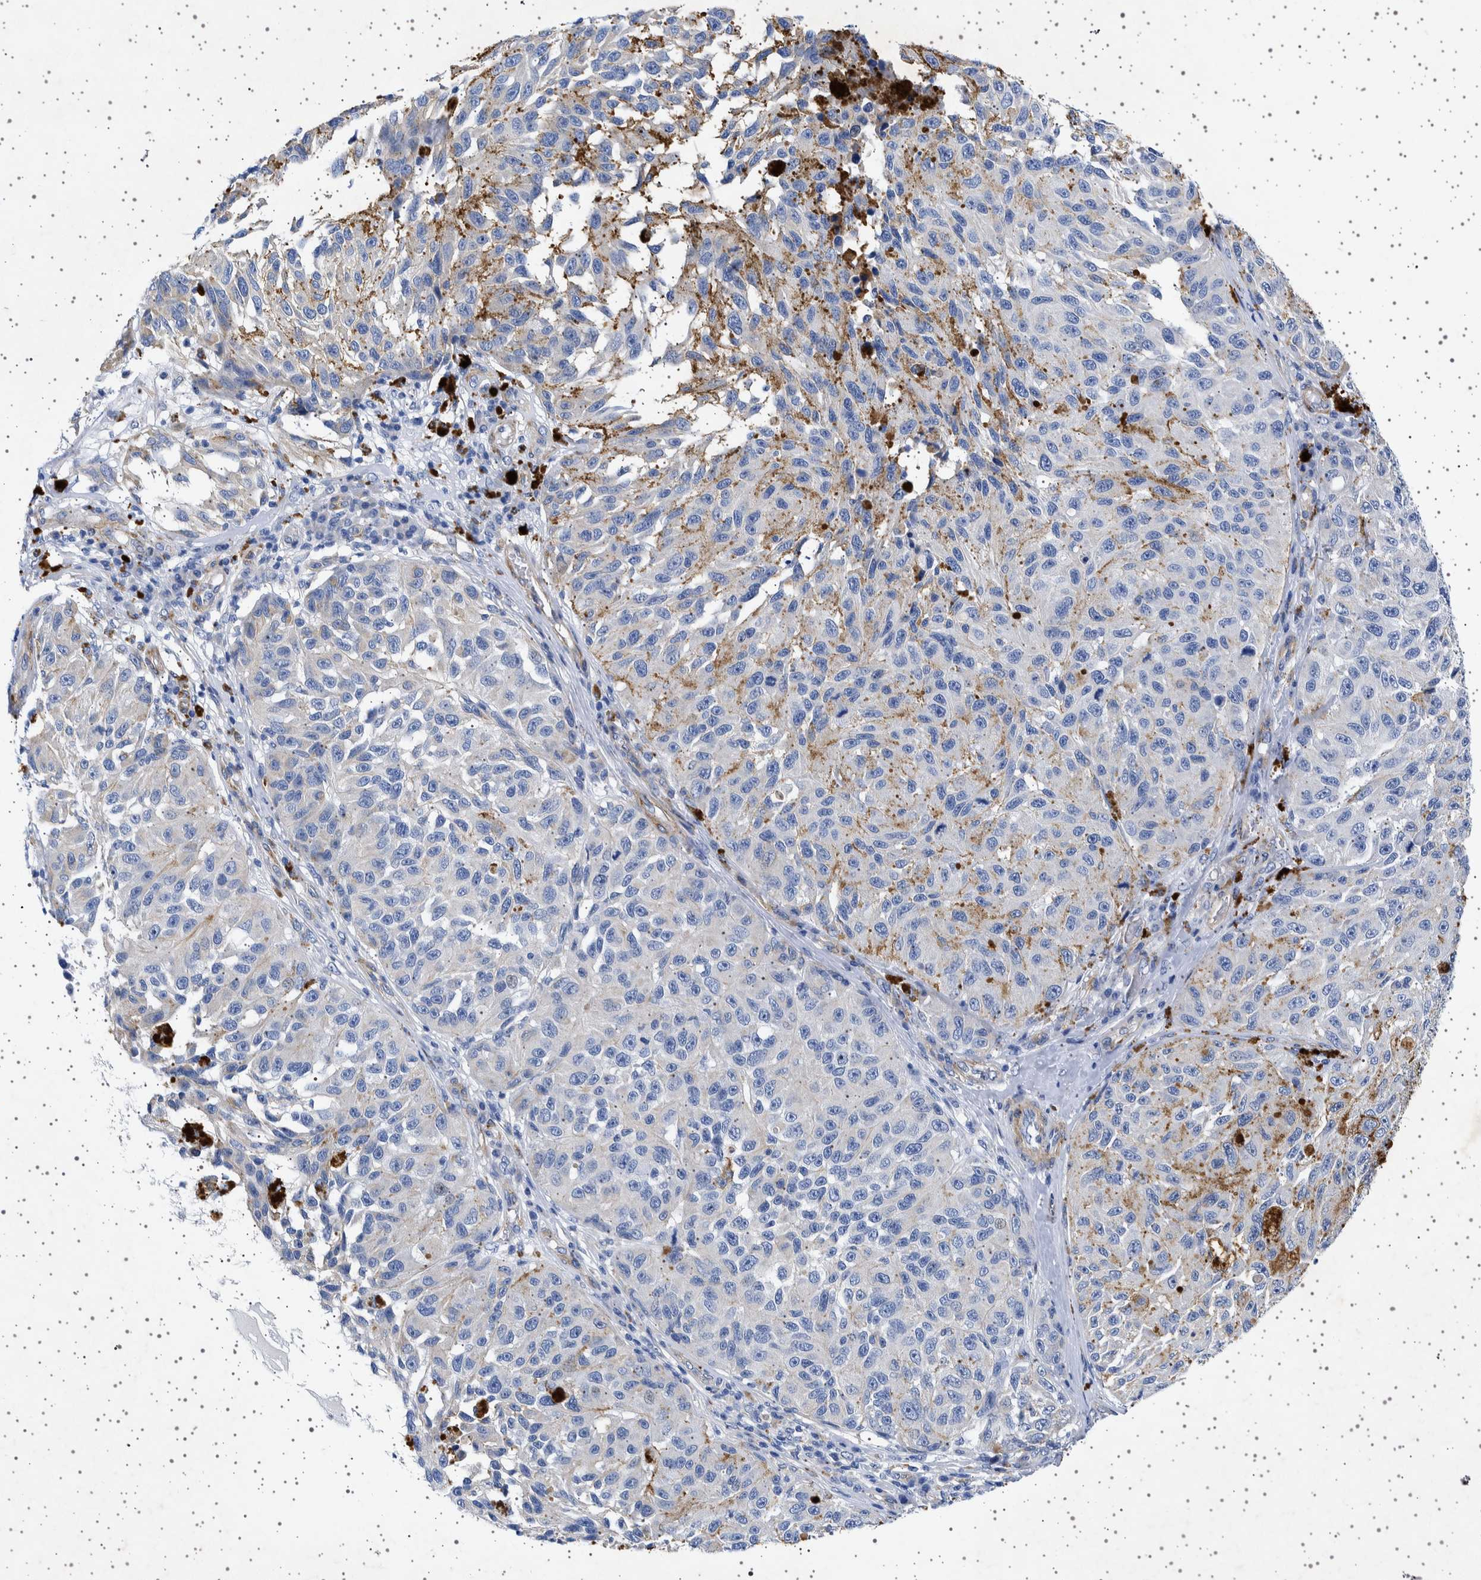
{"staining": {"intensity": "negative", "quantity": "none", "location": "none"}, "tissue": "melanoma", "cell_type": "Tumor cells", "image_type": "cancer", "snomed": [{"axis": "morphology", "description": "Malignant melanoma, NOS"}, {"axis": "topography", "description": "Skin"}], "caption": "An image of human malignant melanoma is negative for staining in tumor cells. (Stains: DAB (3,3'-diaminobenzidine) IHC with hematoxylin counter stain, Microscopy: brightfield microscopy at high magnification).", "gene": "SEPTIN4", "patient": {"sex": "female", "age": 73}}